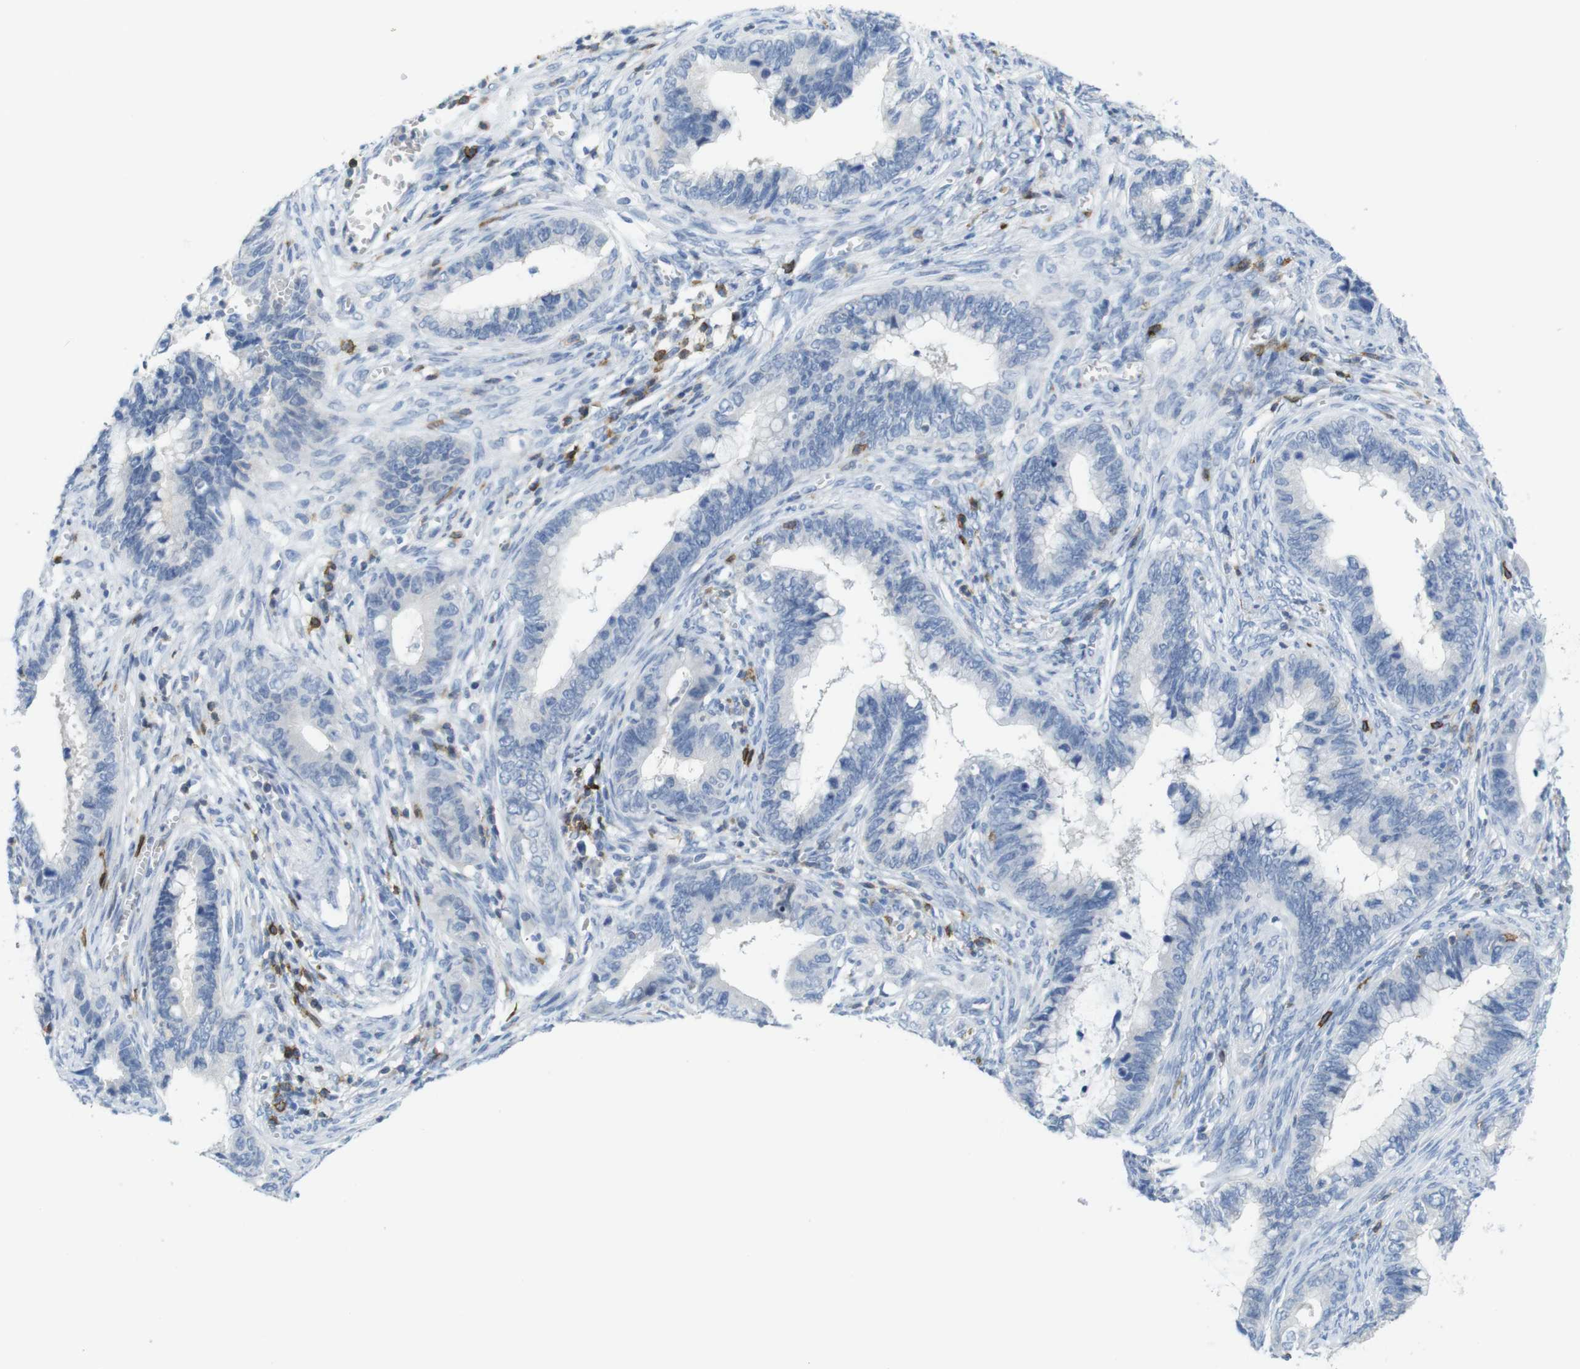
{"staining": {"intensity": "negative", "quantity": "none", "location": "none"}, "tissue": "cervical cancer", "cell_type": "Tumor cells", "image_type": "cancer", "snomed": [{"axis": "morphology", "description": "Adenocarcinoma, NOS"}, {"axis": "topography", "description": "Cervix"}], "caption": "This image is of cervical cancer (adenocarcinoma) stained with immunohistochemistry to label a protein in brown with the nuclei are counter-stained blue. There is no expression in tumor cells. (Stains: DAB (3,3'-diaminobenzidine) immunohistochemistry (IHC) with hematoxylin counter stain, Microscopy: brightfield microscopy at high magnification).", "gene": "CD5", "patient": {"sex": "female", "age": 44}}